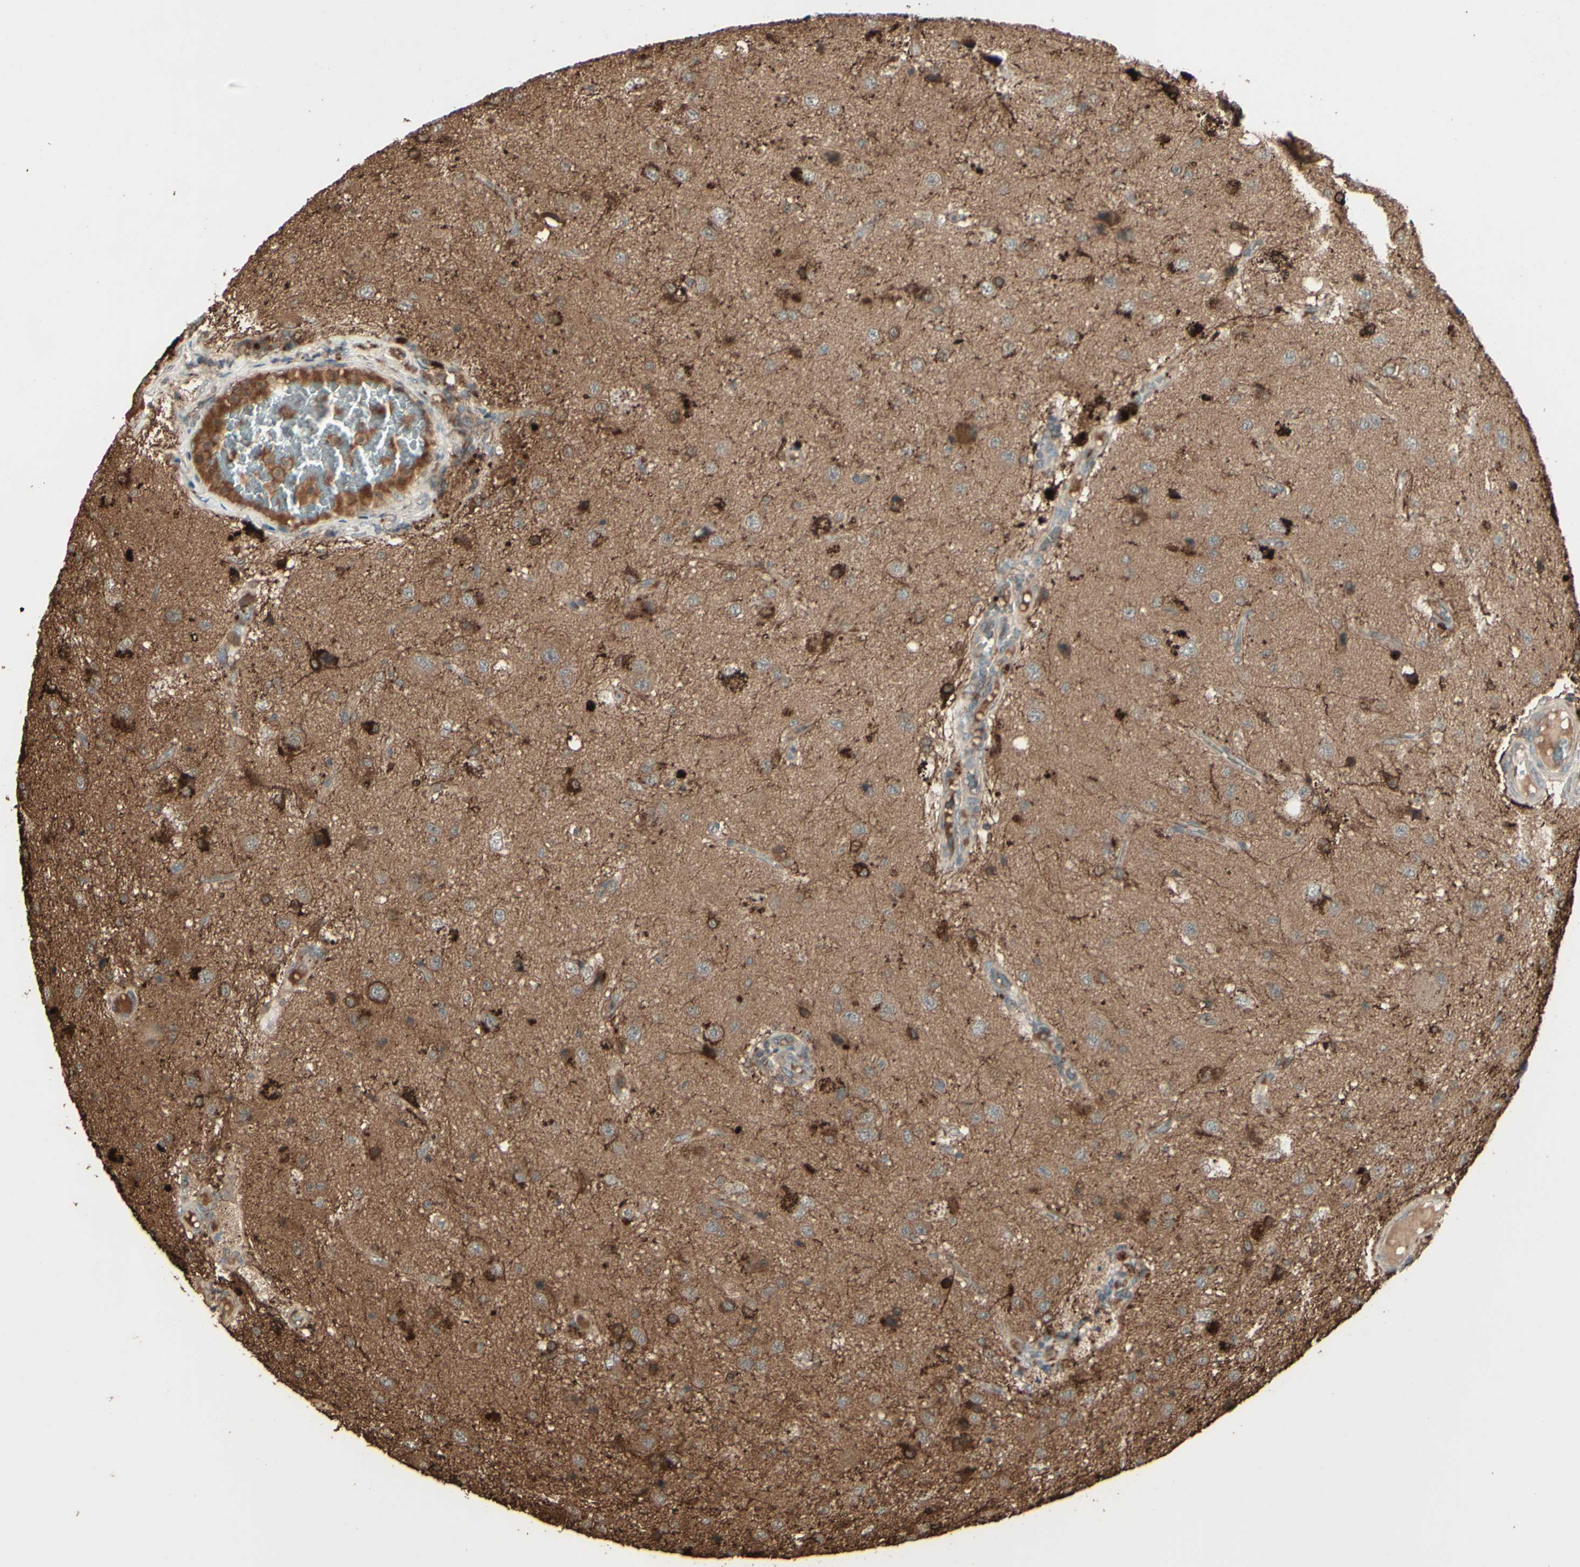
{"staining": {"intensity": "strong", "quantity": "25%-75%", "location": "cytoplasmic/membranous"}, "tissue": "glioma", "cell_type": "Tumor cells", "image_type": "cancer", "snomed": [{"axis": "morphology", "description": "Glioma, malignant, High grade"}, {"axis": "topography", "description": "pancreas cauda"}], "caption": "Protein analysis of malignant glioma (high-grade) tissue shows strong cytoplasmic/membranous expression in approximately 25%-75% of tumor cells.", "gene": "GNAS", "patient": {"sex": "male", "age": 60}}